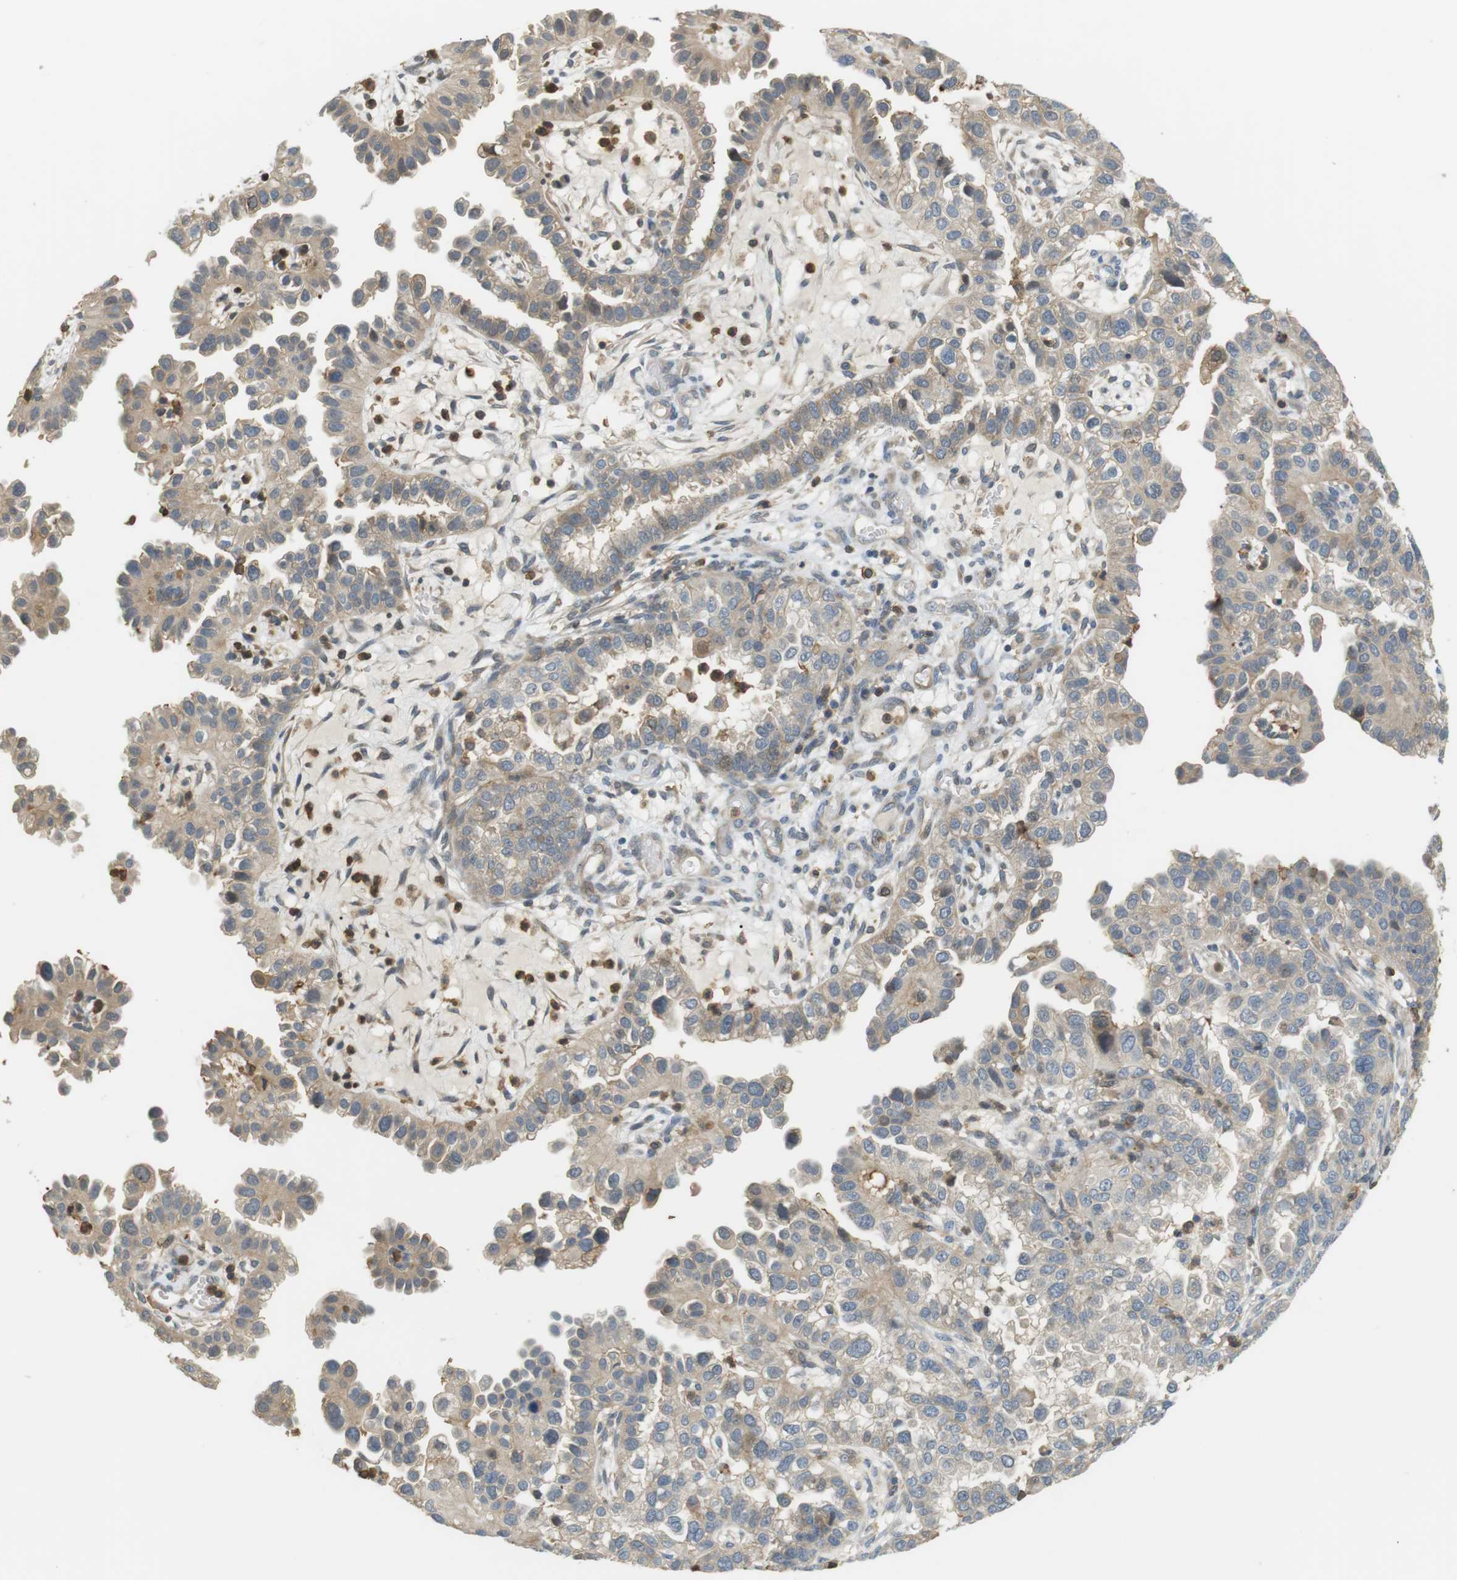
{"staining": {"intensity": "weak", "quantity": ">75%", "location": "cytoplasmic/membranous"}, "tissue": "endometrial cancer", "cell_type": "Tumor cells", "image_type": "cancer", "snomed": [{"axis": "morphology", "description": "Adenocarcinoma, NOS"}, {"axis": "topography", "description": "Endometrium"}], "caption": "Approximately >75% of tumor cells in endometrial adenocarcinoma exhibit weak cytoplasmic/membranous protein staining as visualized by brown immunohistochemical staining.", "gene": "P2RY1", "patient": {"sex": "female", "age": 85}}